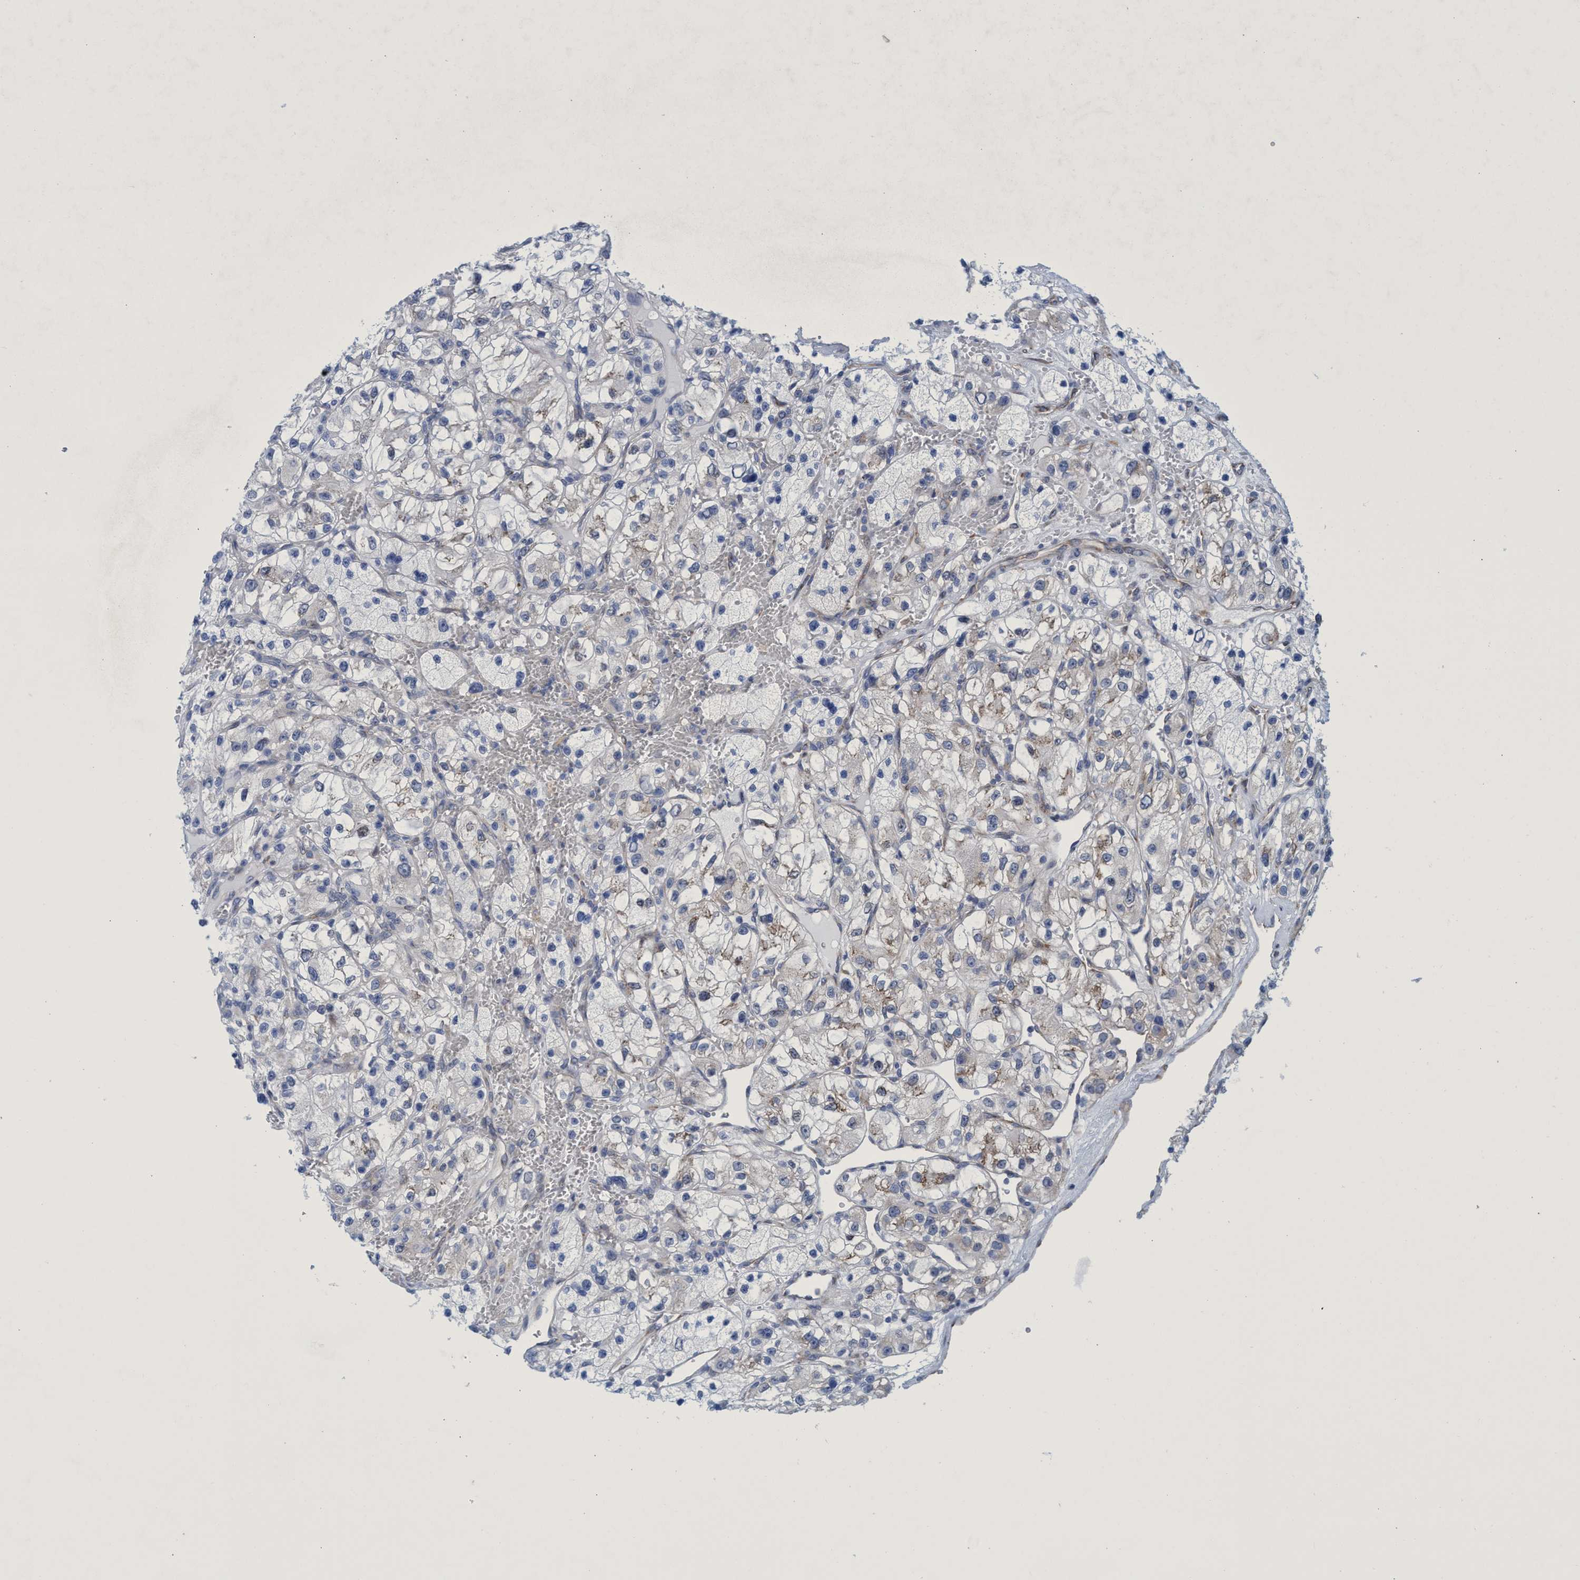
{"staining": {"intensity": "weak", "quantity": "<25%", "location": "cytoplasmic/membranous"}, "tissue": "renal cancer", "cell_type": "Tumor cells", "image_type": "cancer", "snomed": [{"axis": "morphology", "description": "Adenocarcinoma, NOS"}, {"axis": "topography", "description": "Kidney"}], "caption": "Immunohistochemistry of renal cancer displays no expression in tumor cells.", "gene": "R3HCC1", "patient": {"sex": "female", "age": 57}}